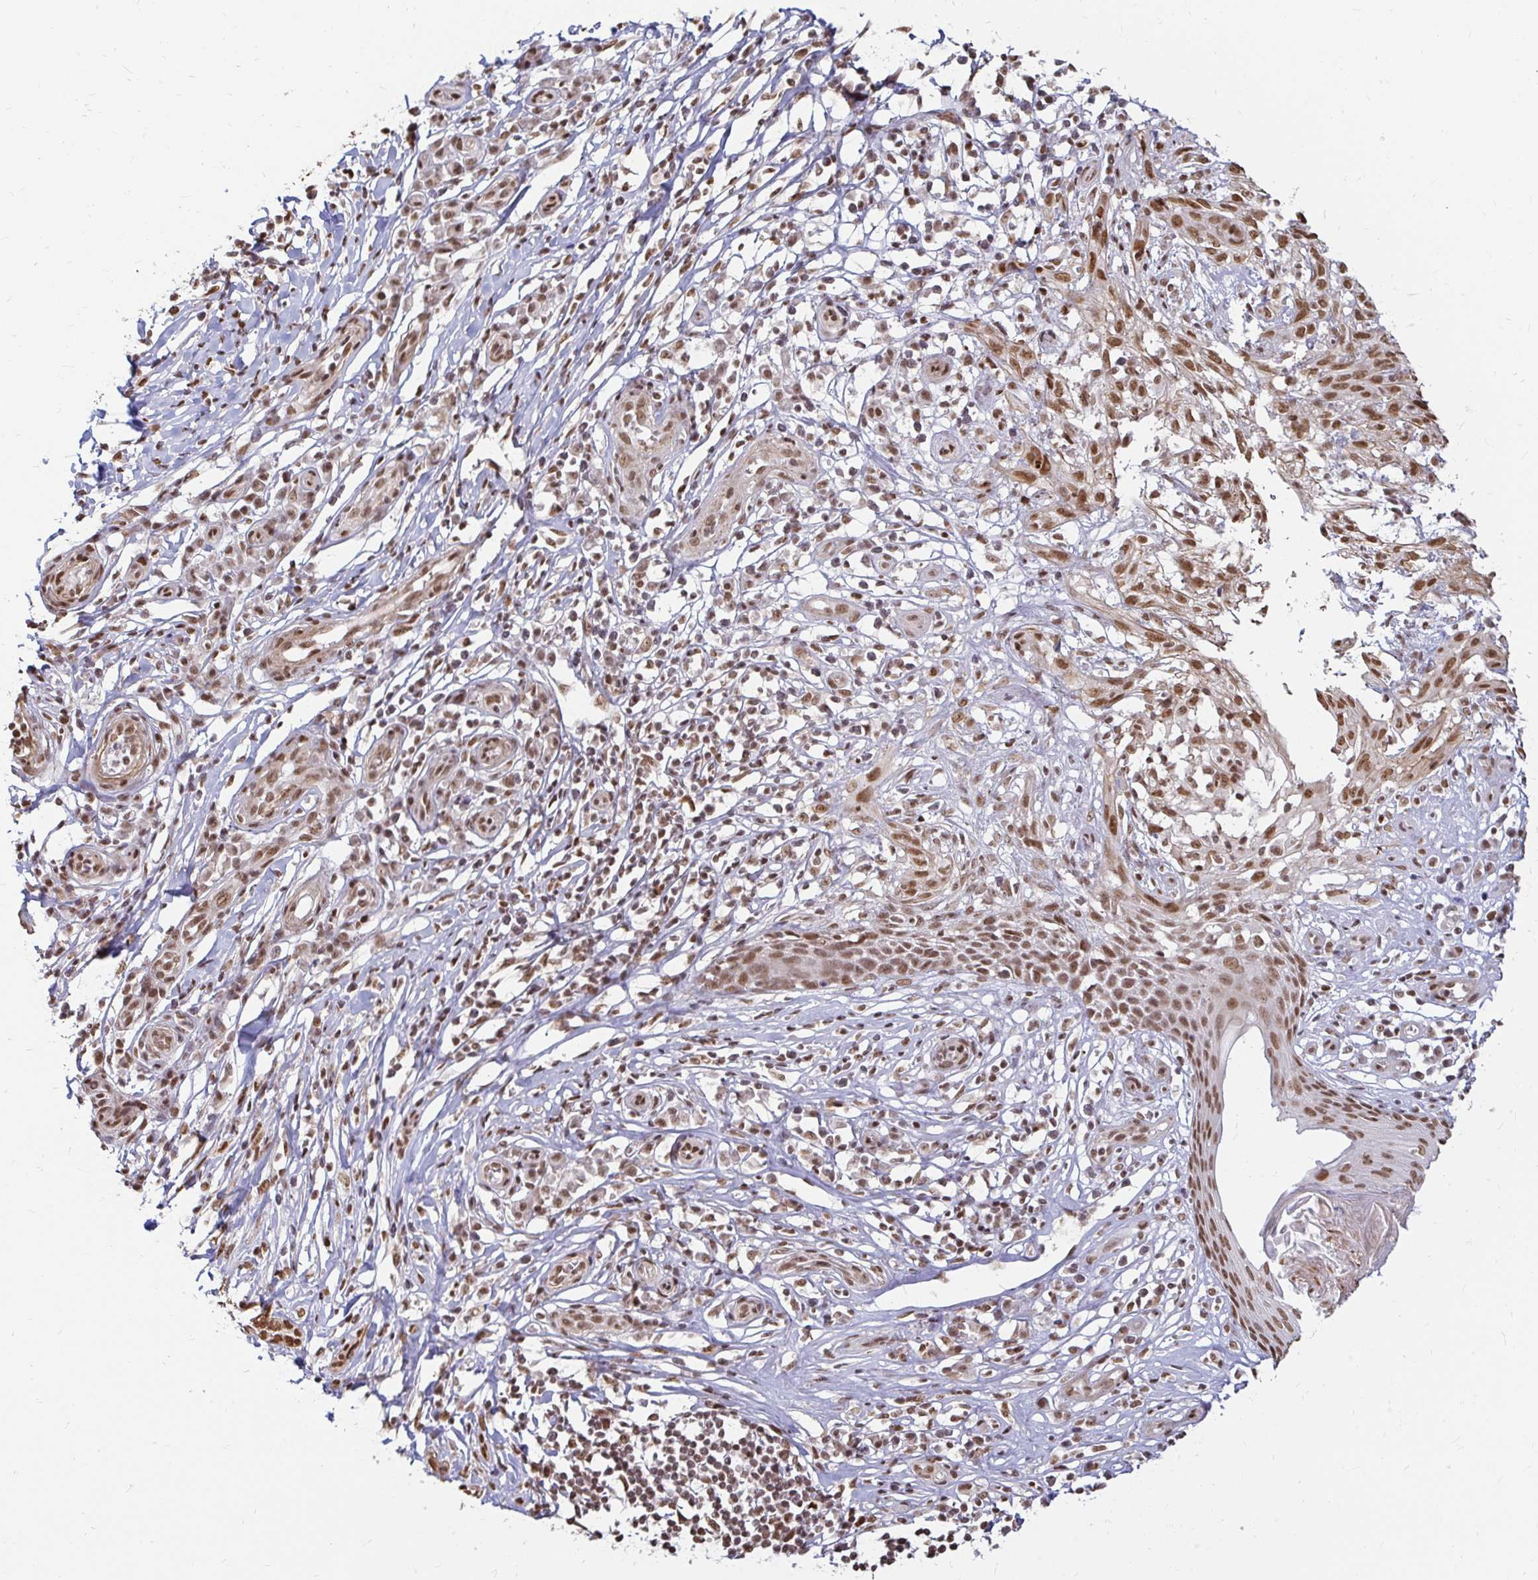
{"staining": {"intensity": "moderate", "quantity": ">75%", "location": "nuclear"}, "tissue": "skin cancer", "cell_type": "Tumor cells", "image_type": "cancer", "snomed": [{"axis": "morphology", "description": "Basal cell carcinoma"}, {"axis": "topography", "description": "Skin"}, {"axis": "topography", "description": "Skin, foot"}], "caption": "This image shows IHC staining of human skin basal cell carcinoma, with medium moderate nuclear positivity in approximately >75% of tumor cells.", "gene": "HNRNPU", "patient": {"sex": "female", "age": 86}}